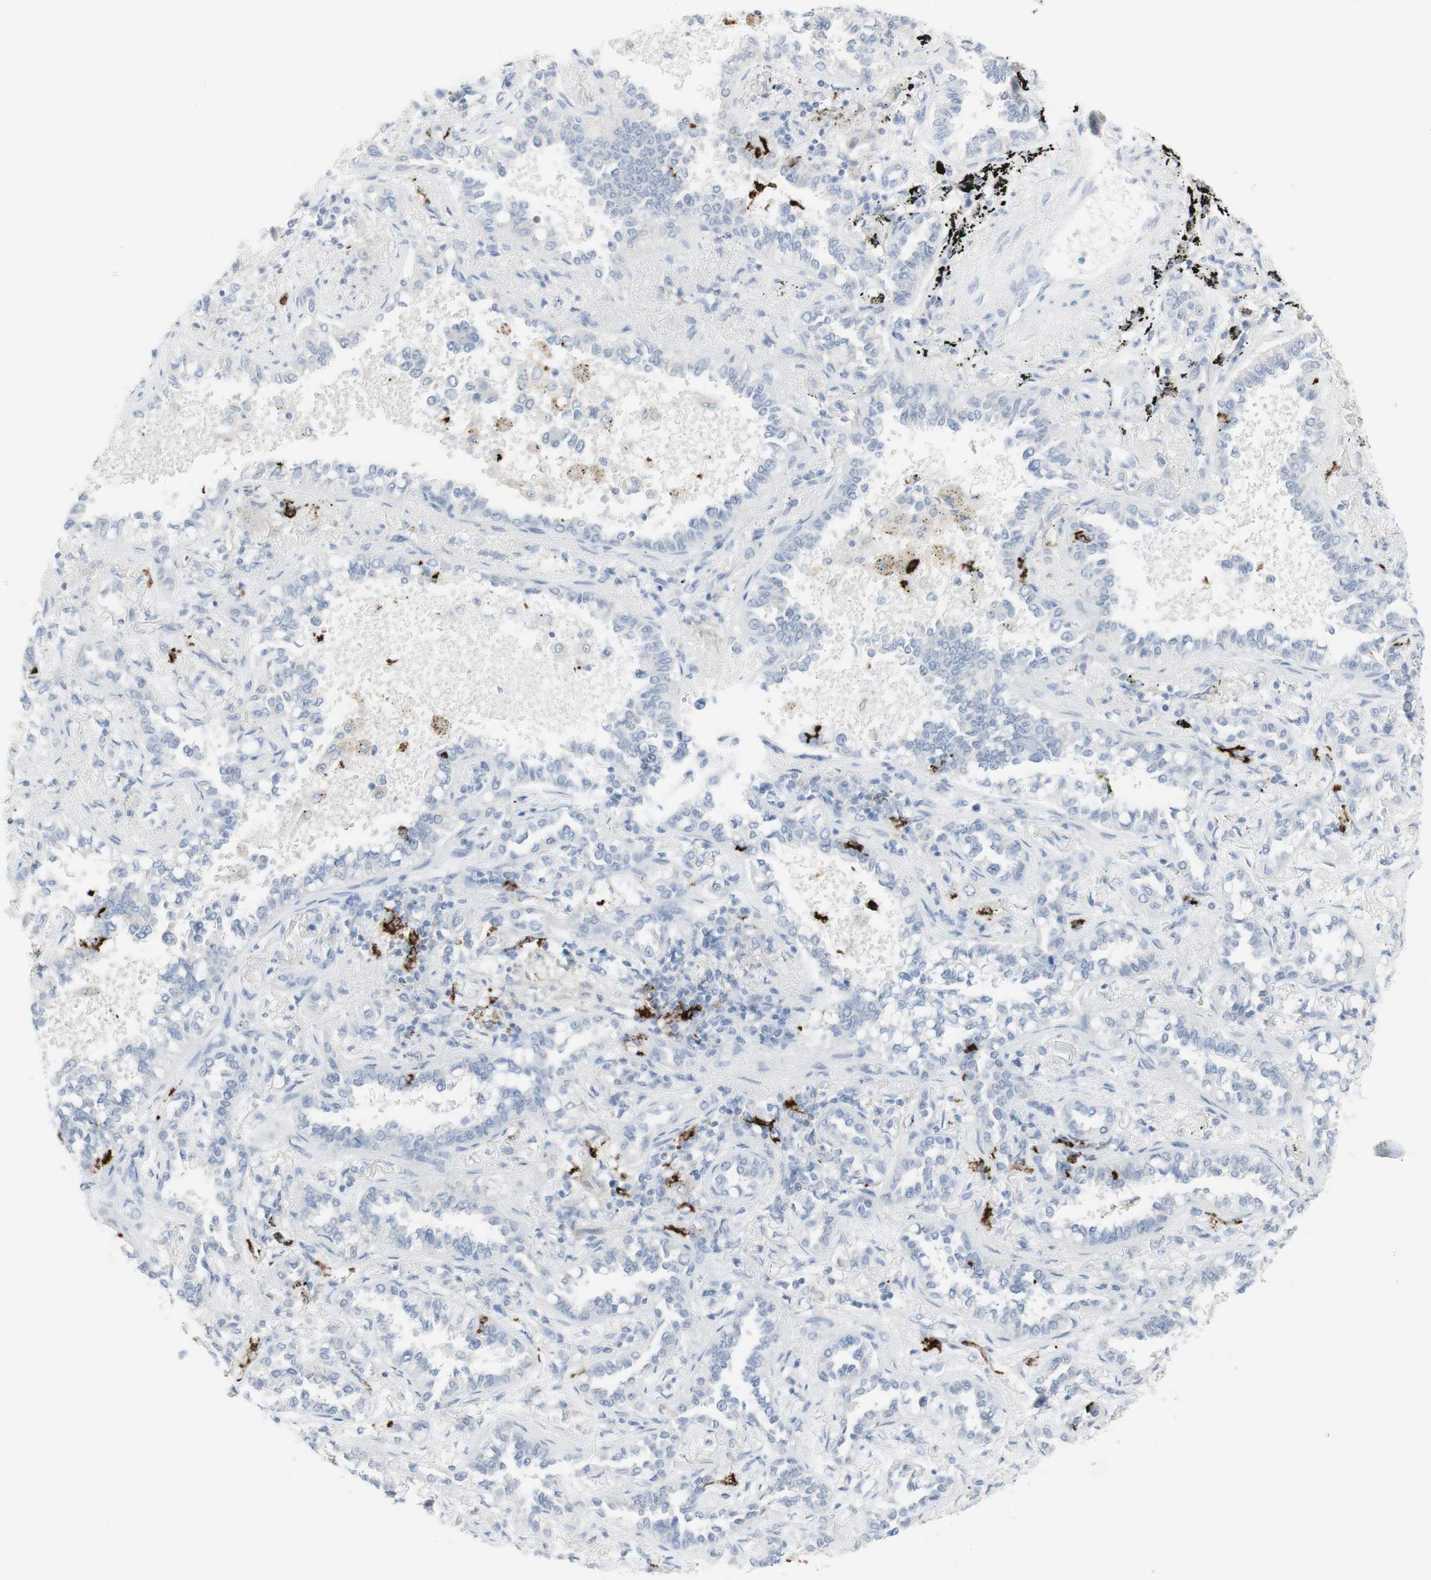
{"staining": {"intensity": "negative", "quantity": "none", "location": "none"}, "tissue": "lung cancer", "cell_type": "Tumor cells", "image_type": "cancer", "snomed": [{"axis": "morphology", "description": "Normal tissue, NOS"}, {"axis": "morphology", "description": "Adenocarcinoma, NOS"}, {"axis": "topography", "description": "Lung"}], "caption": "Immunohistochemical staining of human lung cancer reveals no significant staining in tumor cells.", "gene": "CD207", "patient": {"sex": "male", "age": 59}}